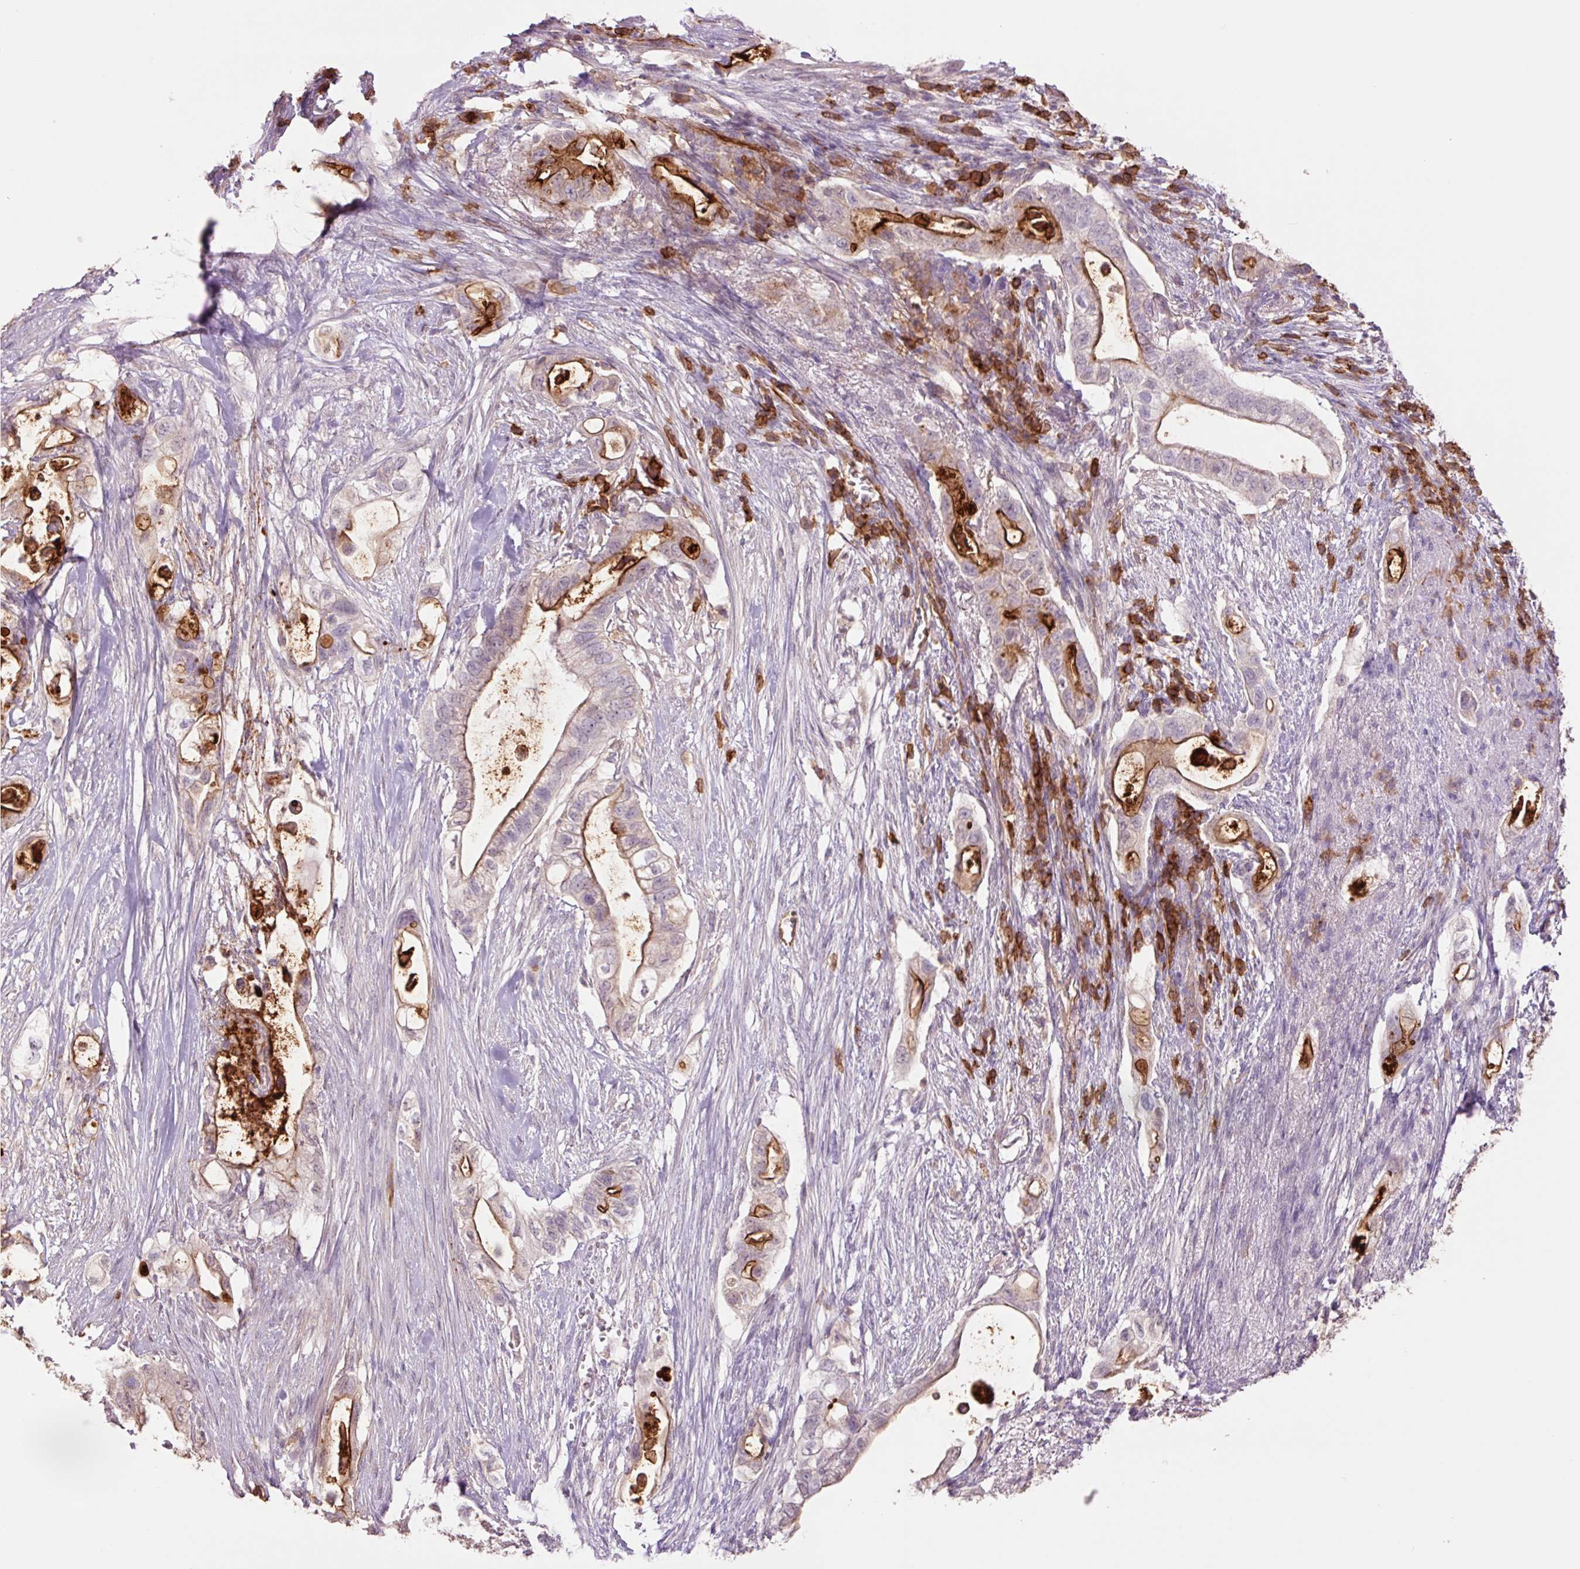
{"staining": {"intensity": "strong", "quantity": "25%-75%", "location": "cytoplasmic/membranous"}, "tissue": "pancreatic cancer", "cell_type": "Tumor cells", "image_type": "cancer", "snomed": [{"axis": "morphology", "description": "Adenocarcinoma, NOS"}, {"axis": "topography", "description": "Pancreas"}], "caption": "Pancreatic adenocarcinoma stained with immunohistochemistry demonstrates strong cytoplasmic/membranous expression in approximately 25%-75% of tumor cells.", "gene": "SLC1A4", "patient": {"sex": "female", "age": 72}}